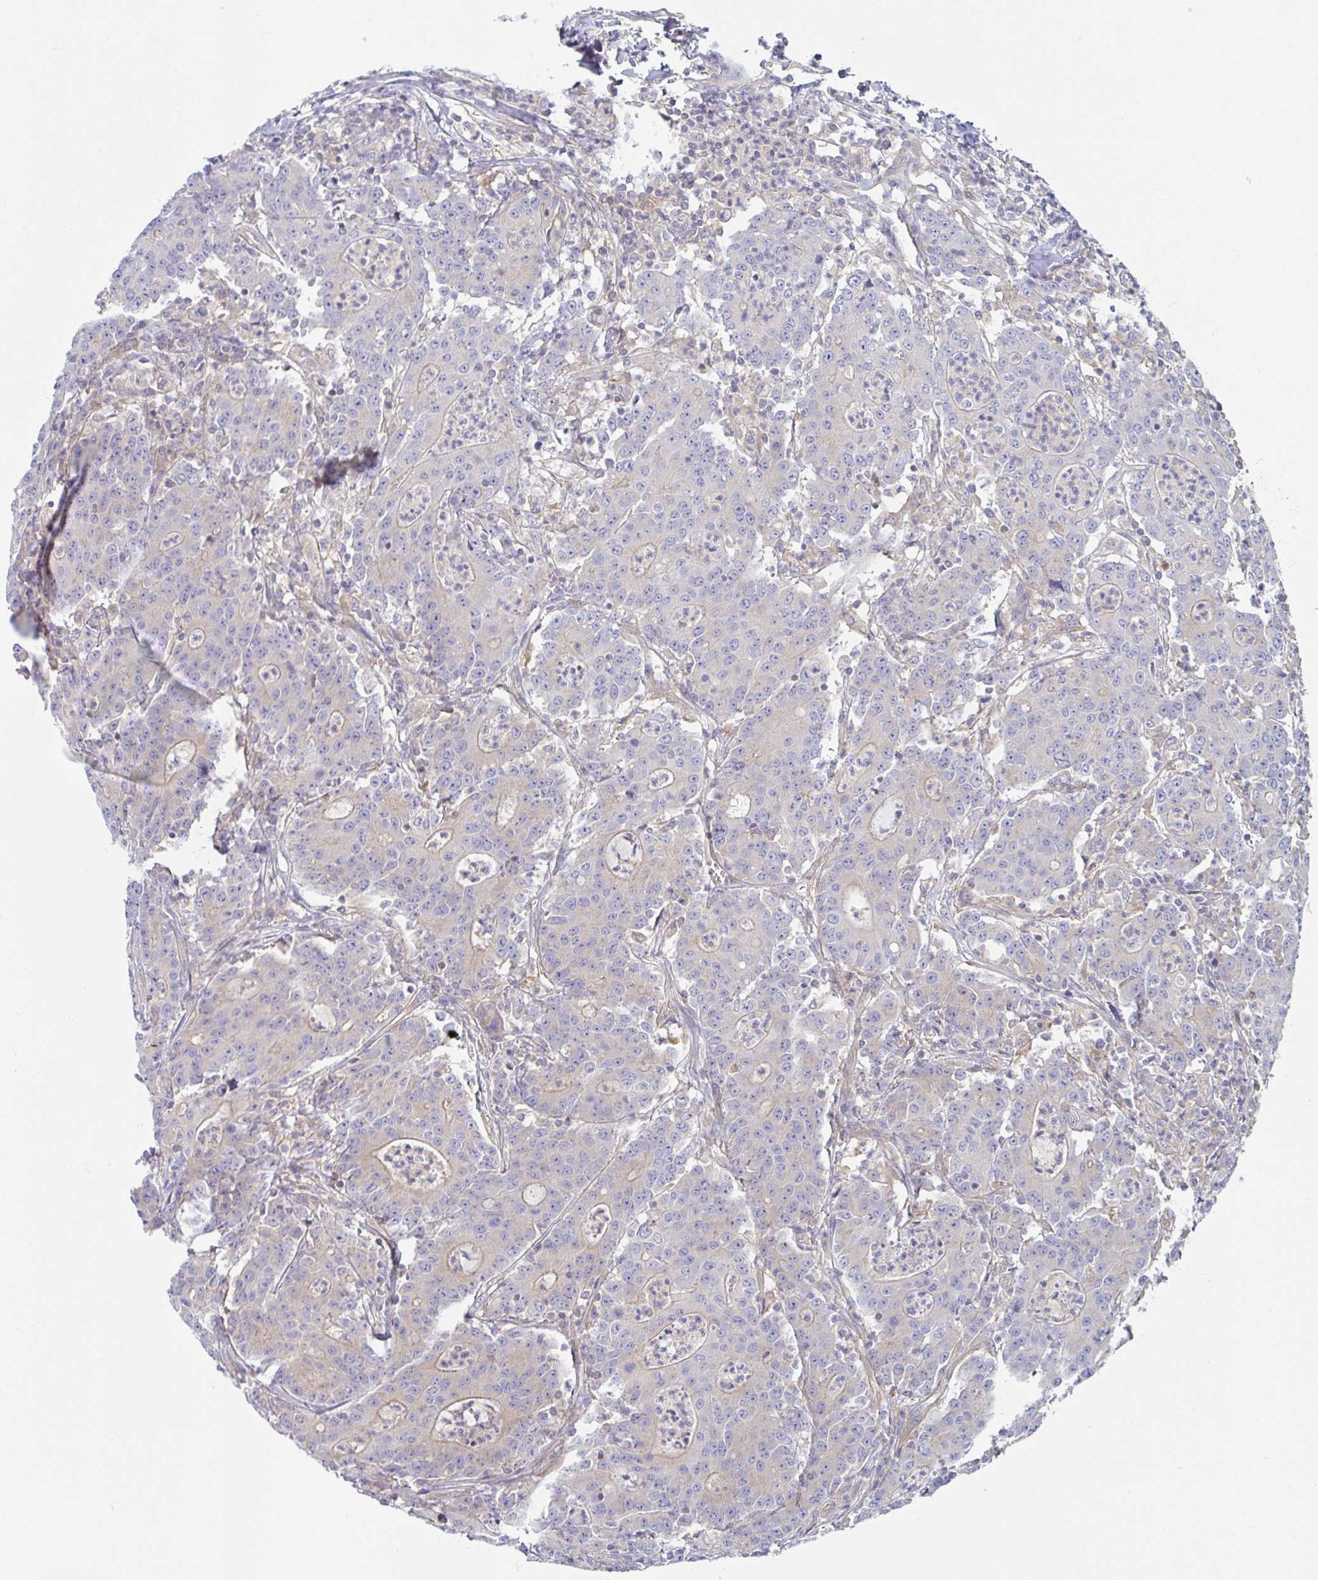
{"staining": {"intensity": "weak", "quantity": "<25%", "location": "cytoplasmic/membranous"}, "tissue": "colorectal cancer", "cell_type": "Tumor cells", "image_type": "cancer", "snomed": [{"axis": "morphology", "description": "Adenocarcinoma, NOS"}, {"axis": "topography", "description": "Colon"}], "caption": "Immunohistochemistry (IHC) micrograph of neoplastic tissue: colorectal cancer (adenocarcinoma) stained with DAB (3,3'-diaminobenzidine) demonstrates no significant protein staining in tumor cells. (DAB IHC visualized using brightfield microscopy, high magnification).", "gene": "AMPD2", "patient": {"sex": "male", "age": 83}}